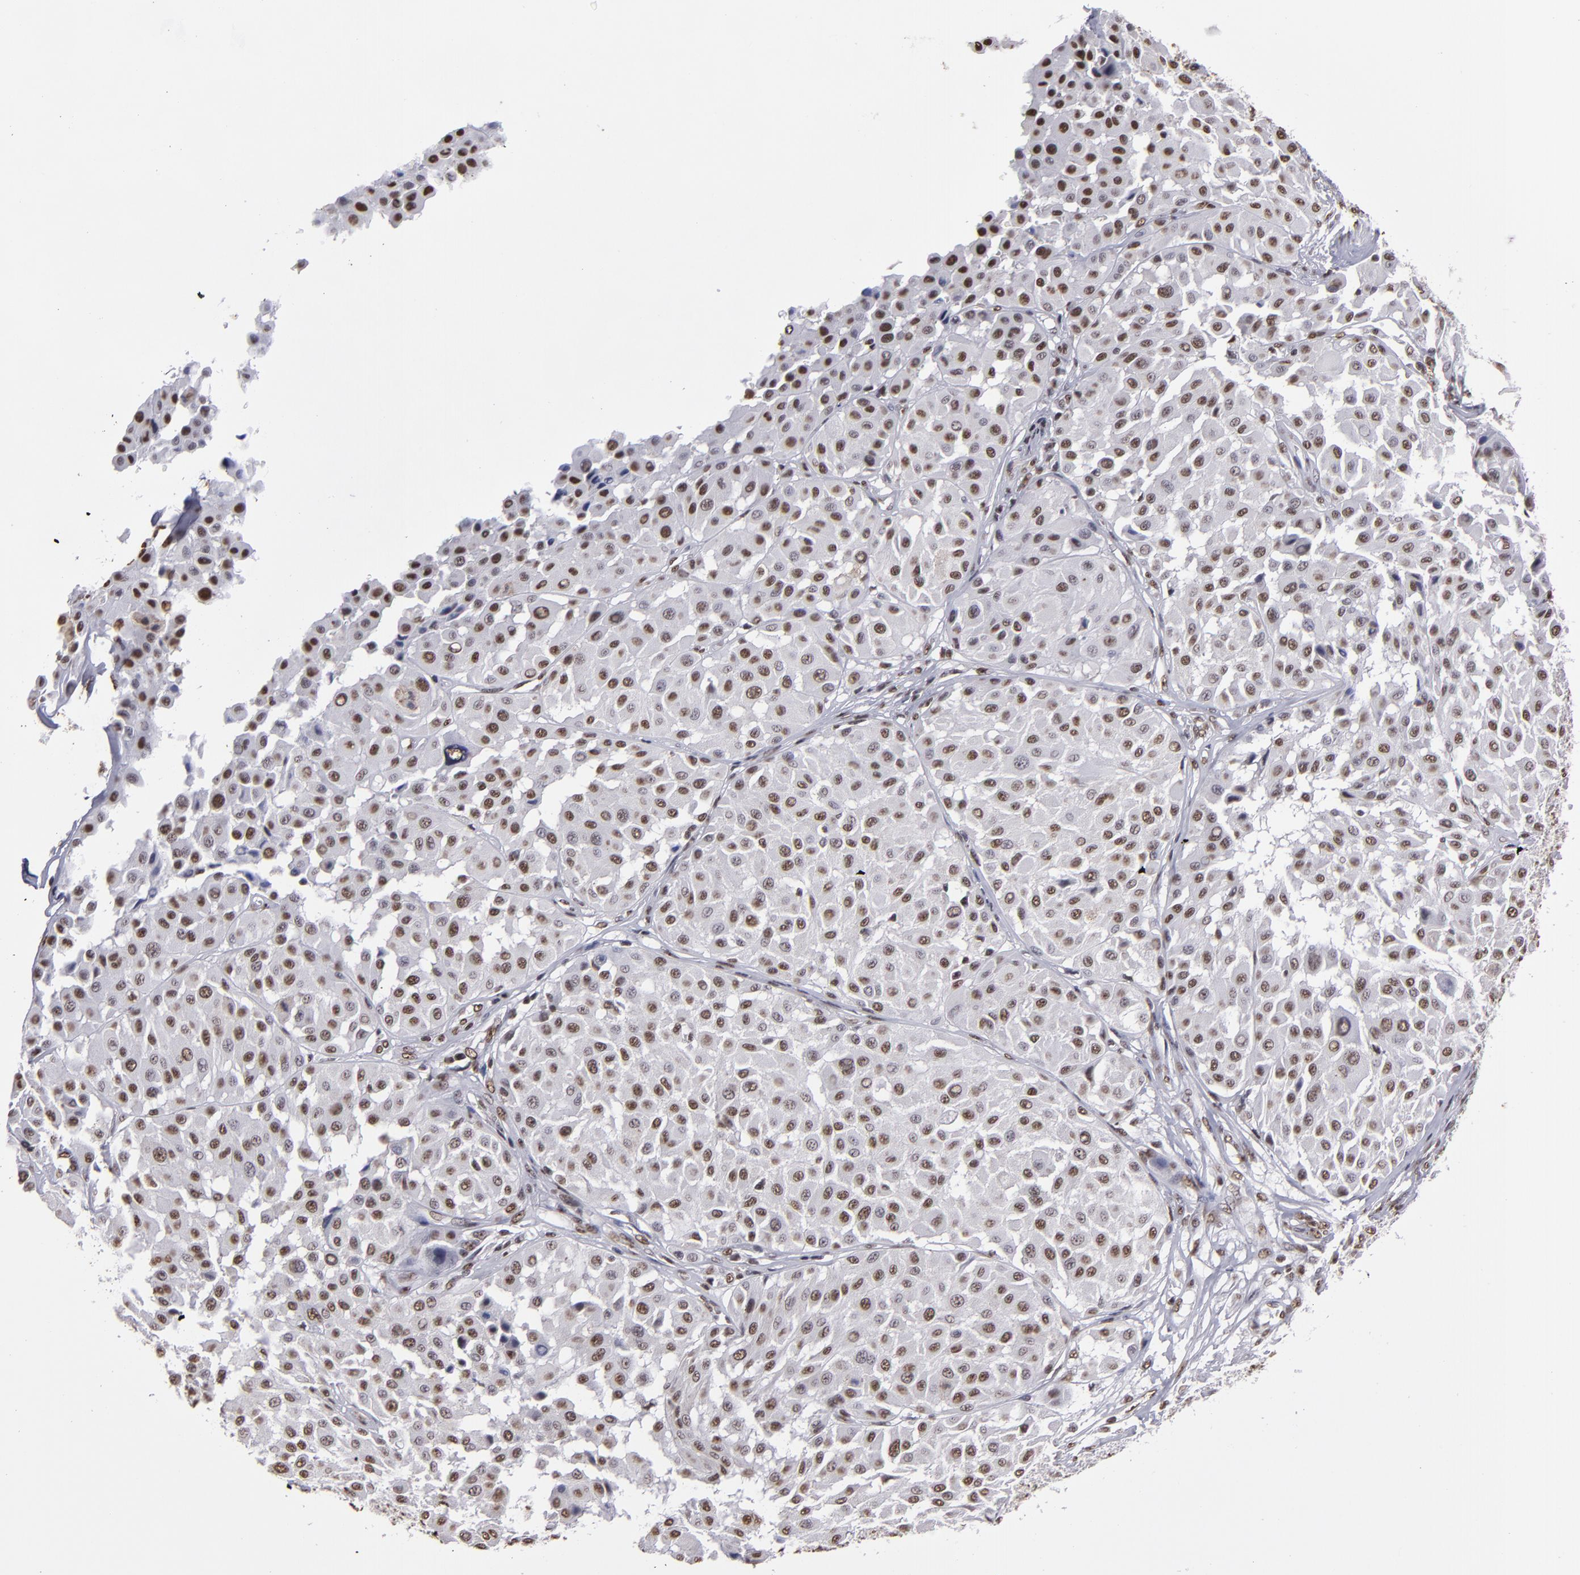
{"staining": {"intensity": "strong", "quantity": ">75%", "location": "nuclear"}, "tissue": "melanoma", "cell_type": "Tumor cells", "image_type": "cancer", "snomed": [{"axis": "morphology", "description": "Malignant melanoma, Metastatic site"}, {"axis": "topography", "description": "Soft tissue"}], "caption": "Protein staining demonstrates strong nuclear expression in about >75% of tumor cells in melanoma.", "gene": "HNRNPA2B1", "patient": {"sex": "male", "age": 41}}